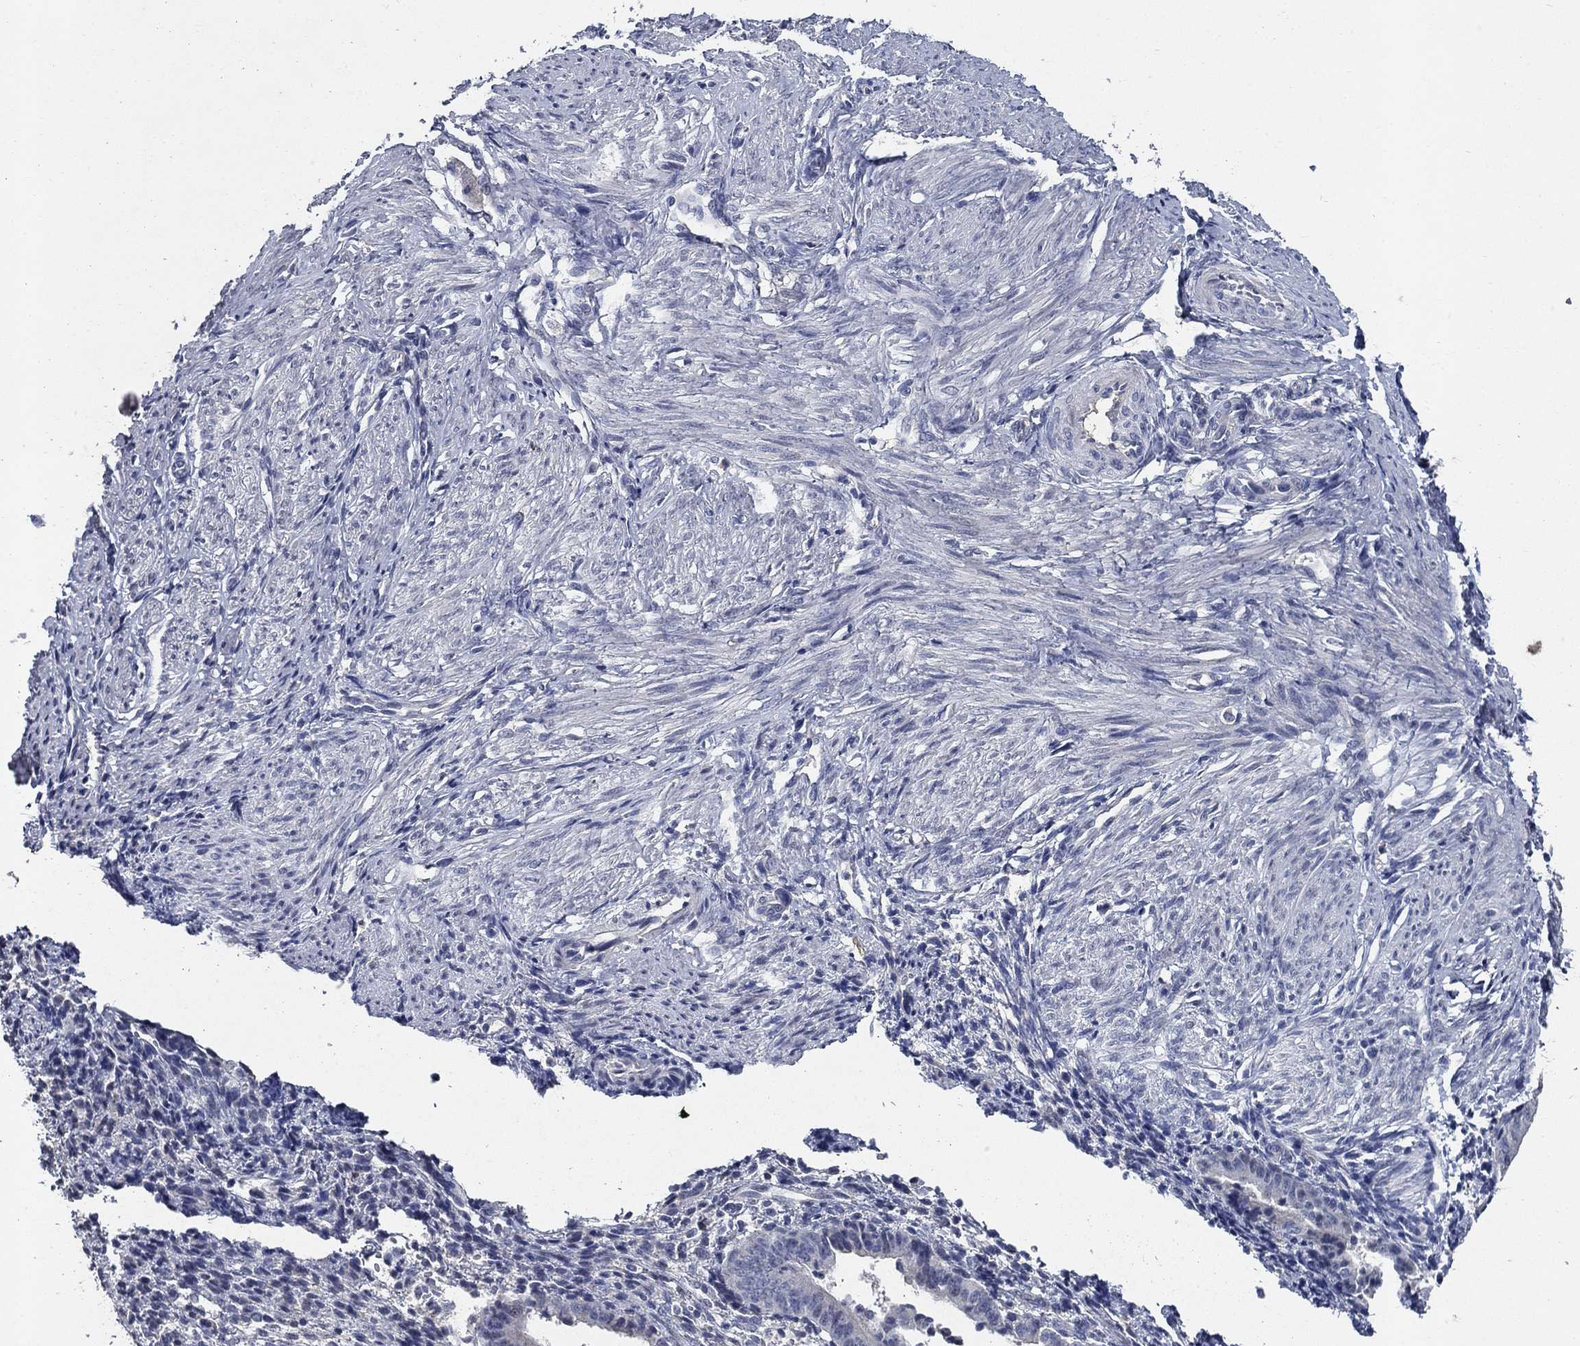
{"staining": {"intensity": "negative", "quantity": "none", "location": "none"}, "tissue": "endometrium", "cell_type": "Cells in endometrial stroma", "image_type": "normal", "snomed": [{"axis": "morphology", "description": "Normal tissue, NOS"}, {"axis": "topography", "description": "Endometrium"}], "caption": "This micrograph is of benign endometrium stained with IHC to label a protein in brown with the nuclei are counter-stained blue. There is no expression in cells in endometrial stroma.", "gene": "CD274", "patient": {"sex": "female", "age": 47}}